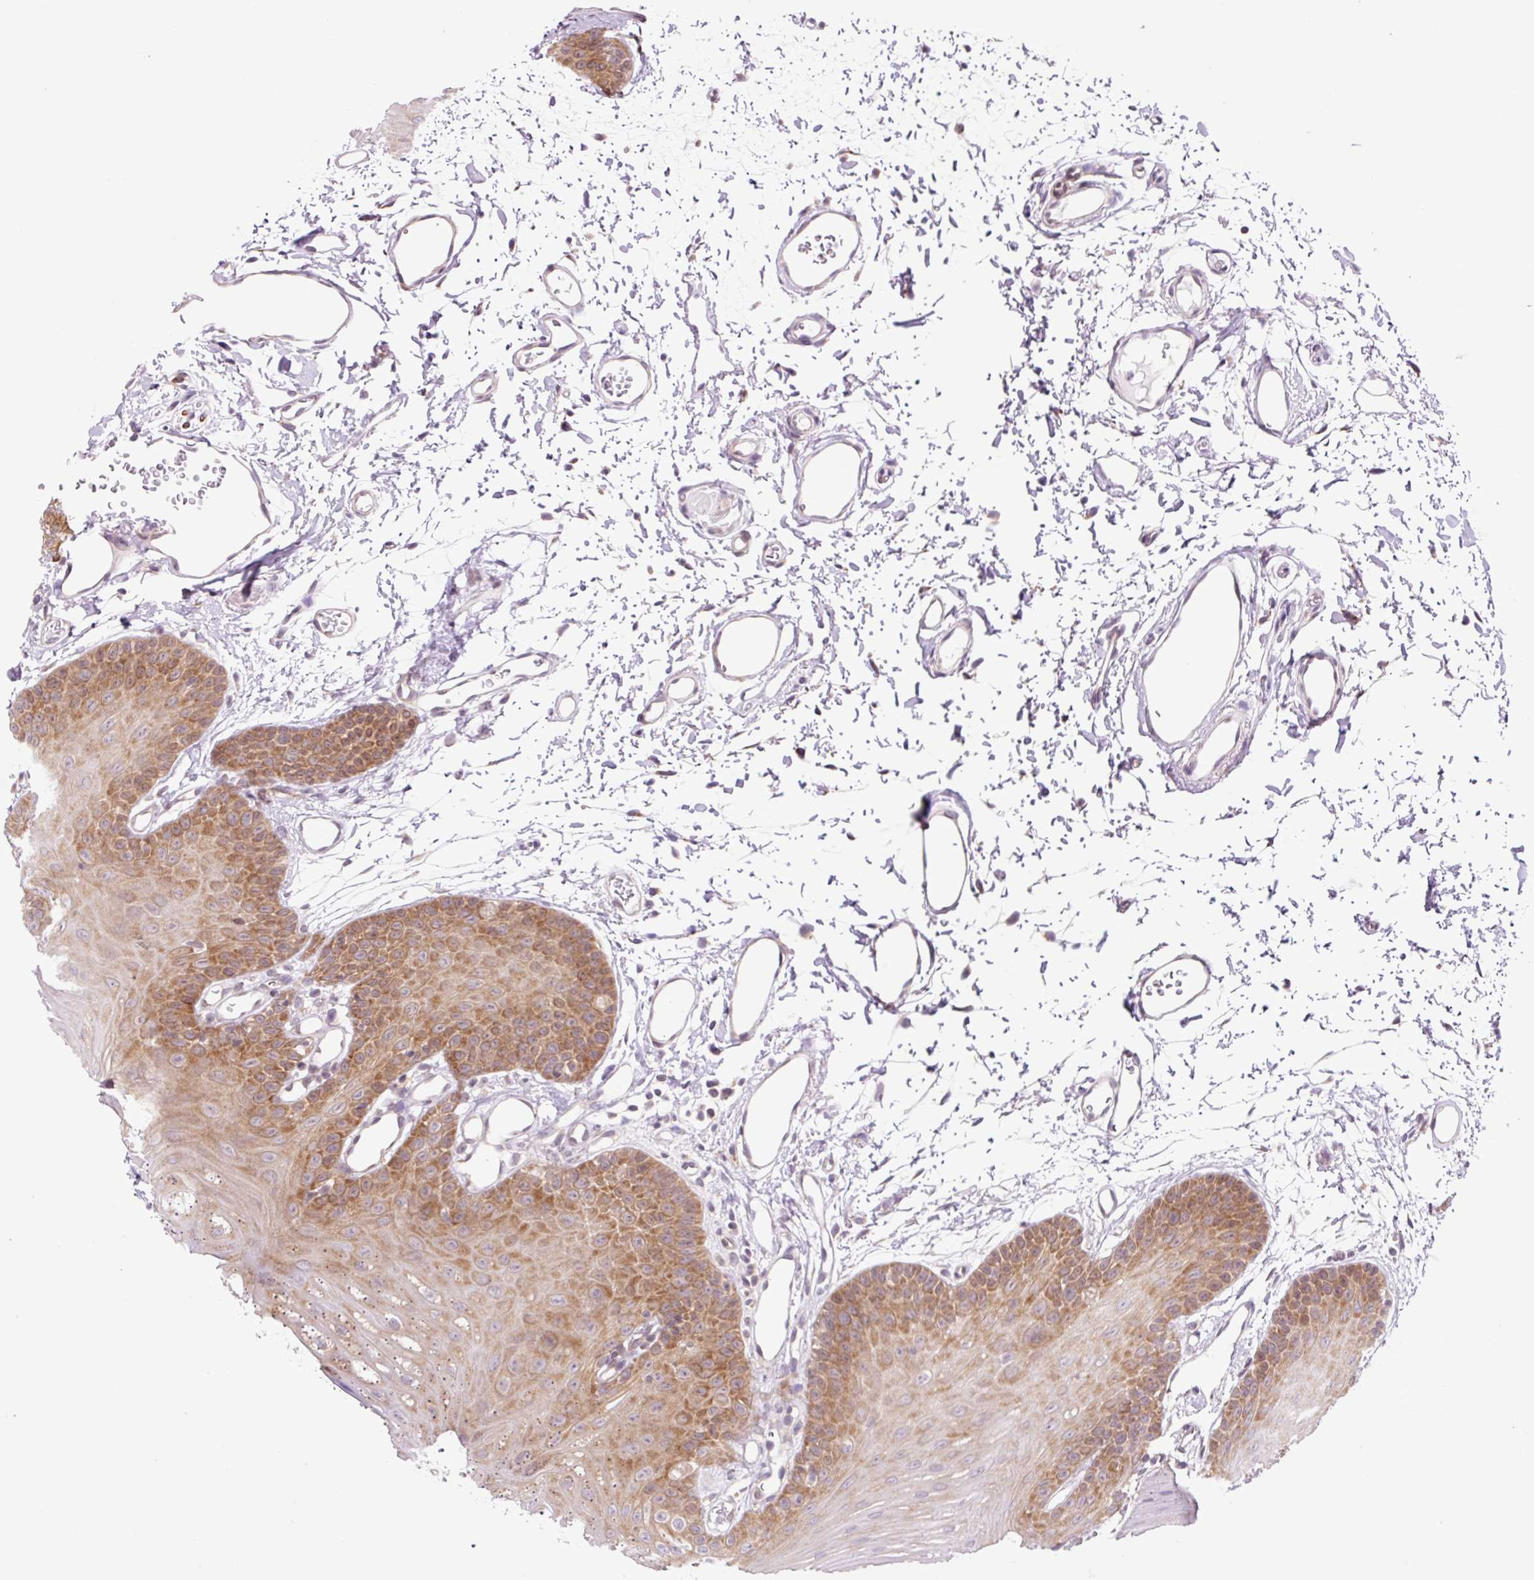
{"staining": {"intensity": "strong", "quantity": "25%-75%", "location": "cytoplasmic/membranous"}, "tissue": "oral mucosa", "cell_type": "Squamous epithelial cells", "image_type": "normal", "snomed": [{"axis": "morphology", "description": "Normal tissue, NOS"}, {"axis": "morphology", "description": "Squamous cell carcinoma, NOS"}, {"axis": "topography", "description": "Oral tissue"}, {"axis": "topography", "description": "Head-Neck"}], "caption": "This is an image of IHC staining of benign oral mucosa, which shows strong expression in the cytoplasmic/membranous of squamous epithelial cells.", "gene": "RPL41", "patient": {"sex": "female", "age": 81}}